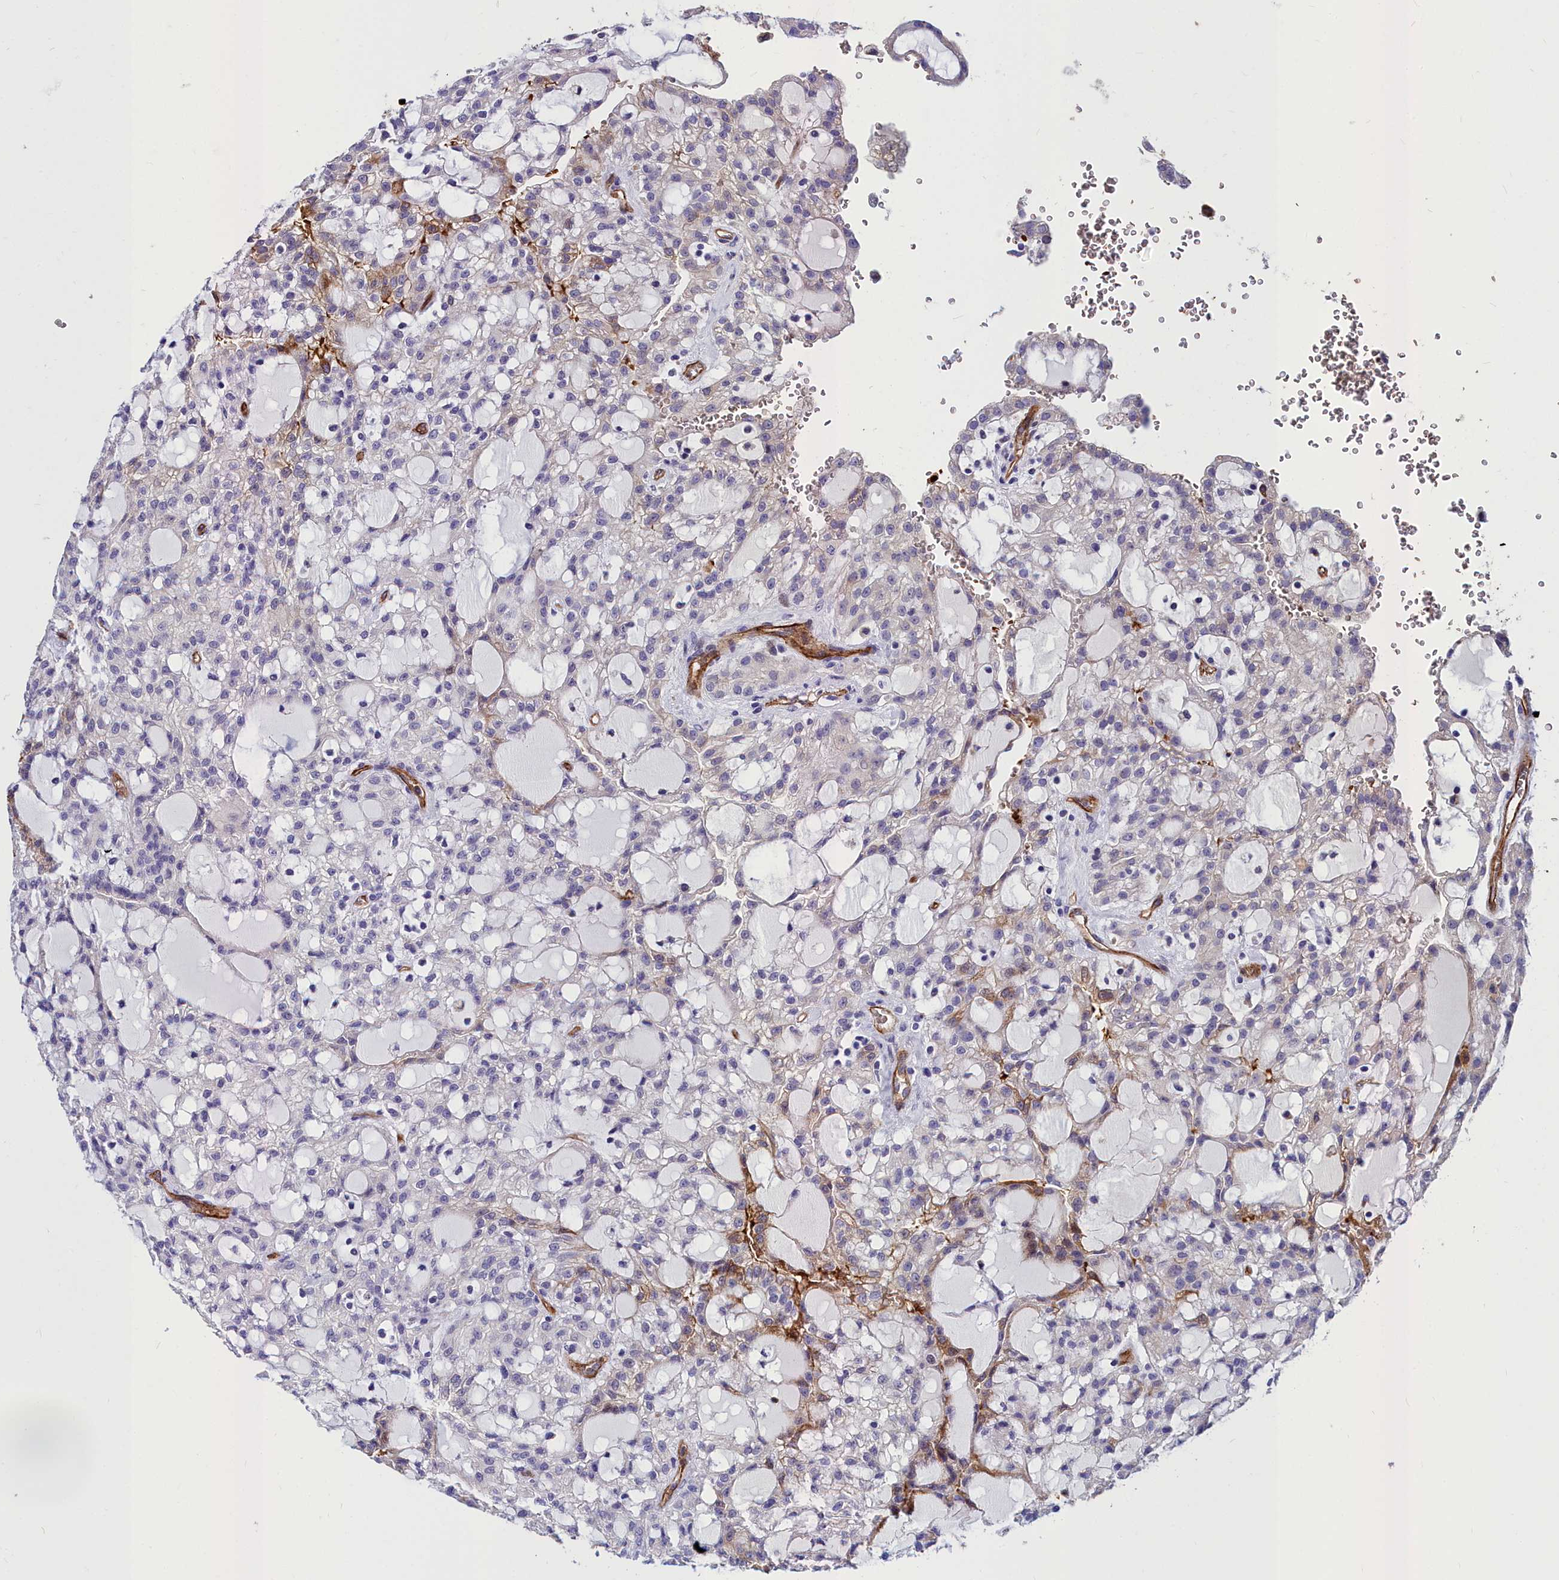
{"staining": {"intensity": "negative", "quantity": "none", "location": "none"}, "tissue": "renal cancer", "cell_type": "Tumor cells", "image_type": "cancer", "snomed": [{"axis": "morphology", "description": "Adenocarcinoma, NOS"}, {"axis": "topography", "description": "Kidney"}], "caption": "Renal cancer was stained to show a protein in brown. There is no significant expression in tumor cells.", "gene": "CYP4F11", "patient": {"sex": "male", "age": 63}}